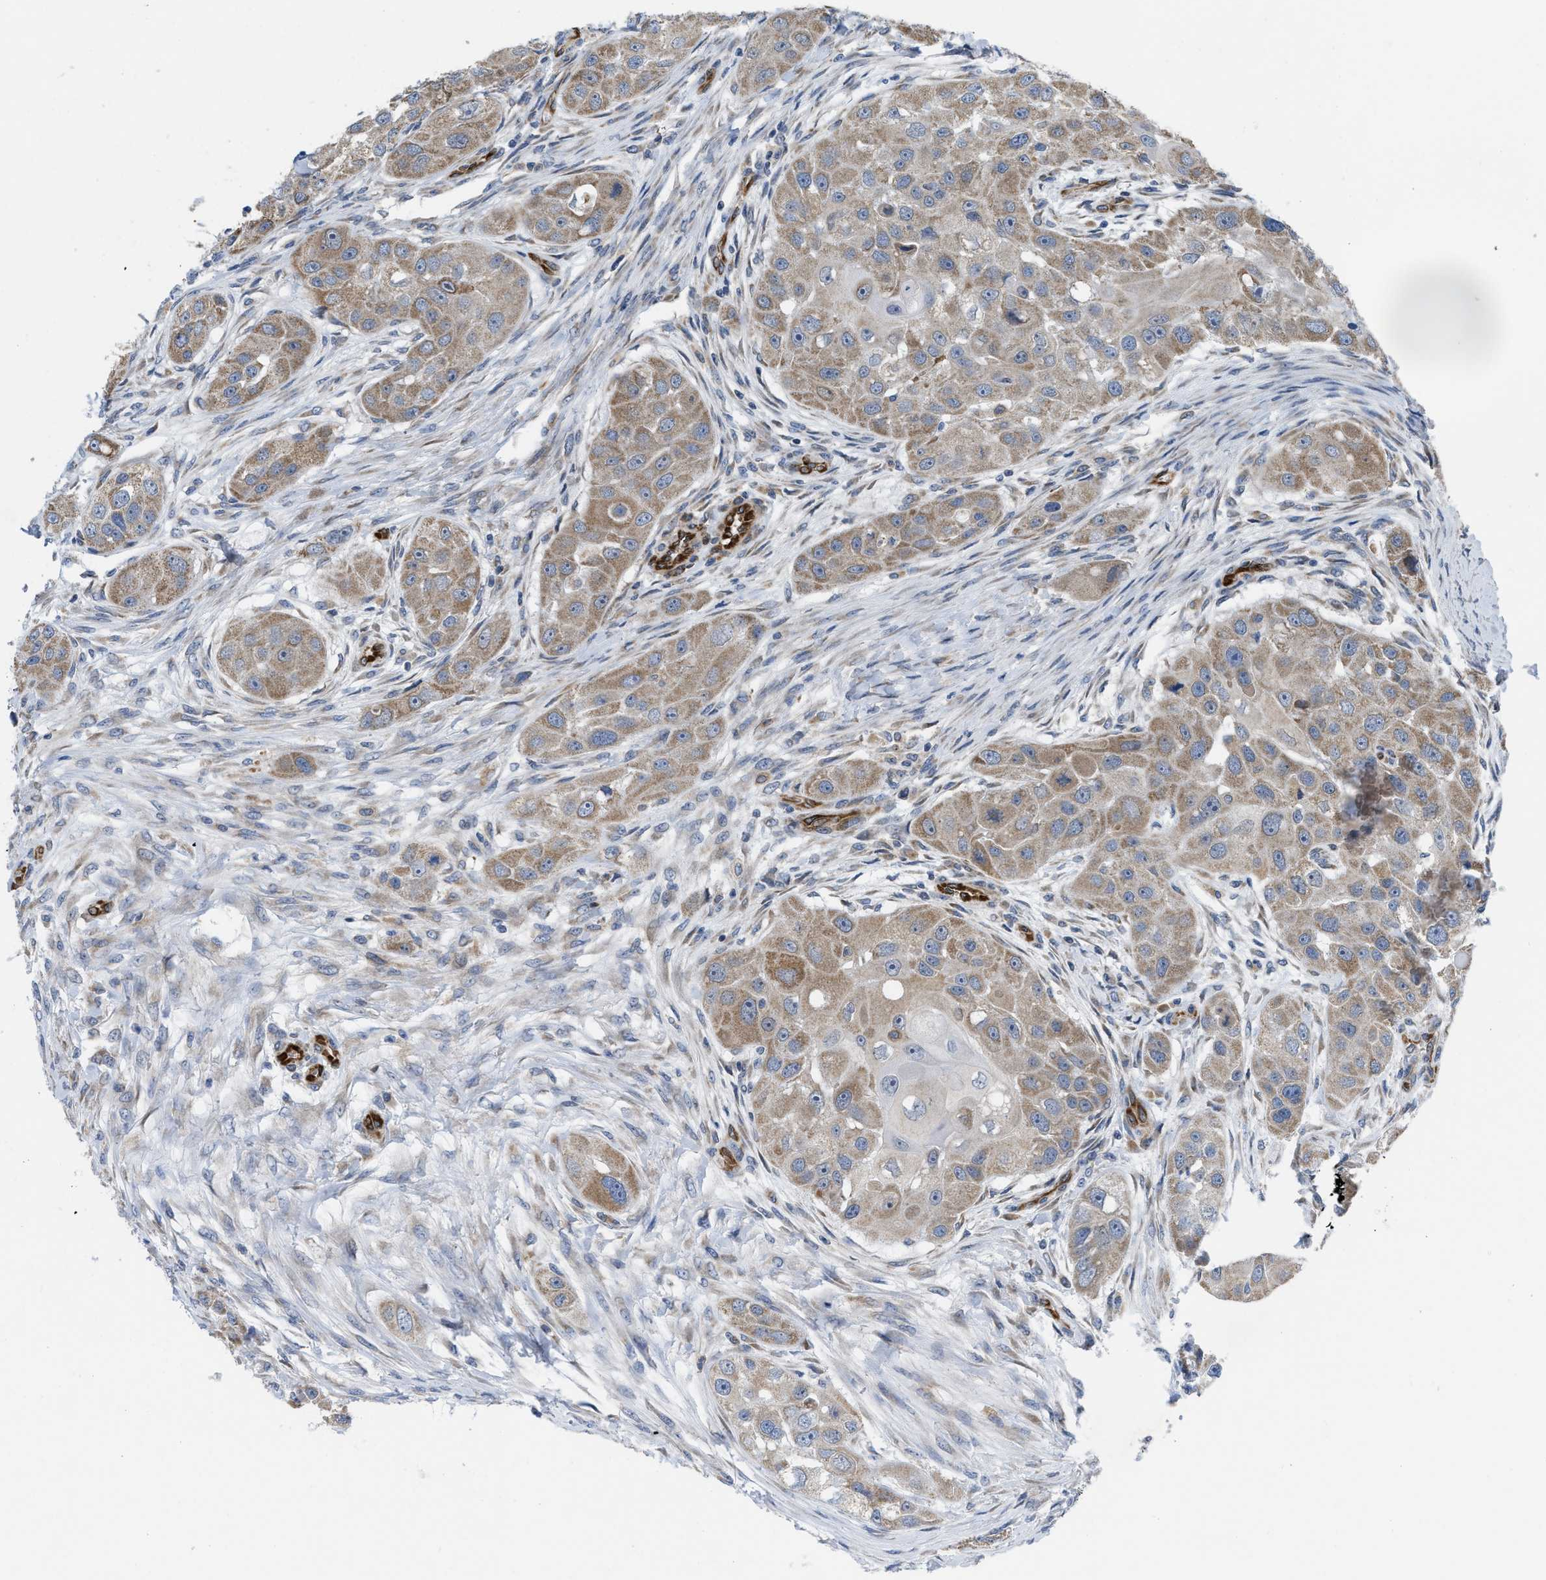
{"staining": {"intensity": "weak", "quantity": ">75%", "location": "cytoplasmic/membranous"}, "tissue": "head and neck cancer", "cell_type": "Tumor cells", "image_type": "cancer", "snomed": [{"axis": "morphology", "description": "Normal tissue, NOS"}, {"axis": "morphology", "description": "Squamous cell carcinoma, NOS"}, {"axis": "topography", "description": "Skeletal muscle"}, {"axis": "topography", "description": "Head-Neck"}], "caption": "Immunohistochemical staining of head and neck squamous cell carcinoma shows low levels of weak cytoplasmic/membranous protein staining in about >75% of tumor cells.", "gene": "EOGT", "patient": {"sex": "male", "age": 51}}